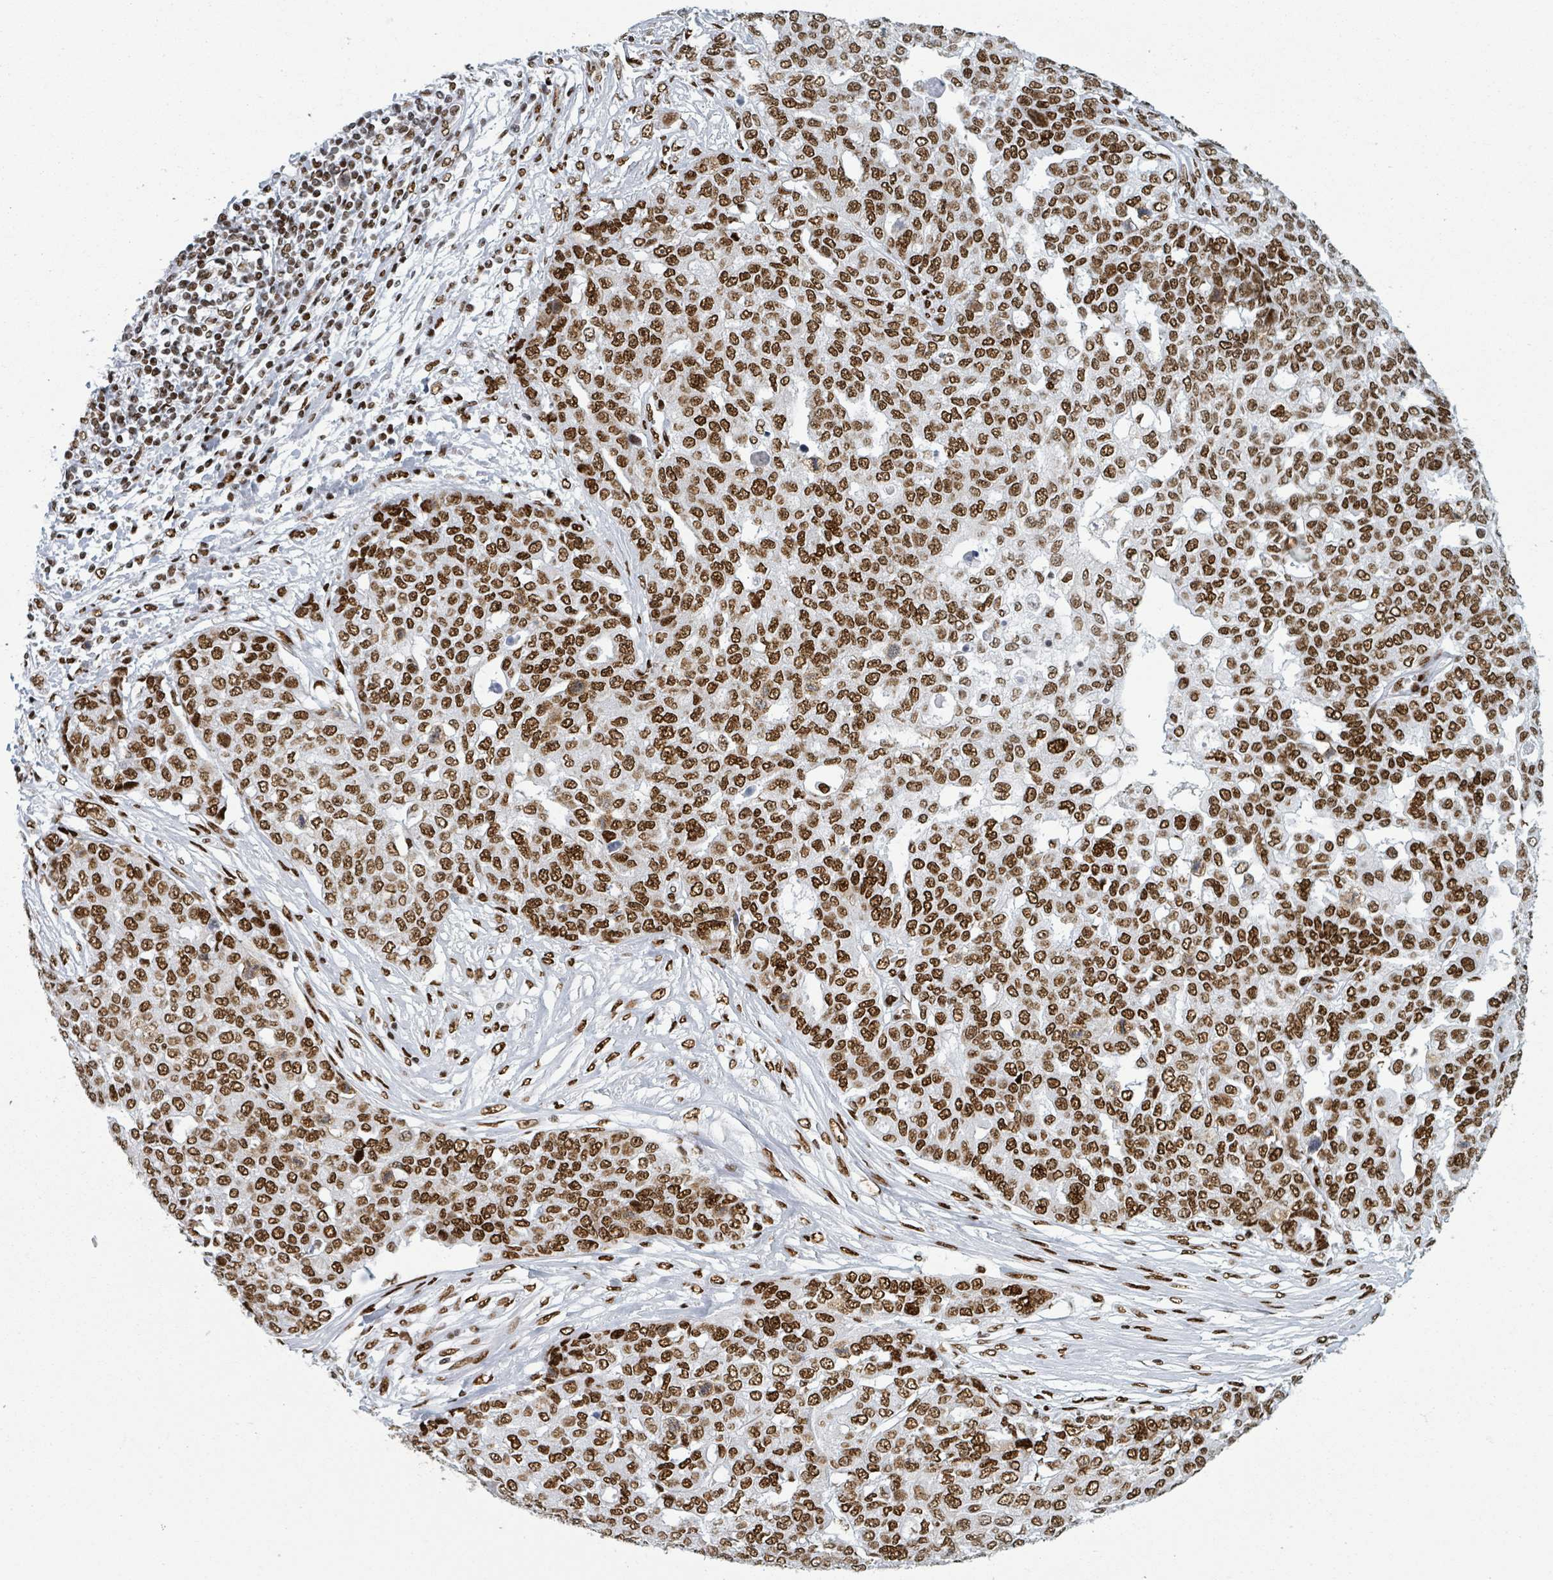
{"staining": {"intensity": "moderate", "quantity": ">75%", "location": "nuclear"}, "tissue": "ovarian cancer", "cell_type": "Tumor cells", "image_type": "cancer", "snomed": [{"axis": "morphology", "description": "Cystadenocarcinoma, serous, NOS"}, {"axis": "topography", "description": "Soft tissue"}, {"axis": "topography", "description": "Ovary"}], "caption": "Immunohistochemistry image of neoplastic tissue: human ovarian serous cystadenocarcinoma stained using IHC reveals medium levels of moderate protein expression localized specifically in the nuclear of tumor cells, appearing as a nuclear brown color.", "gene": "DHX16", "patient": {"sex": "female", "age": 57}}